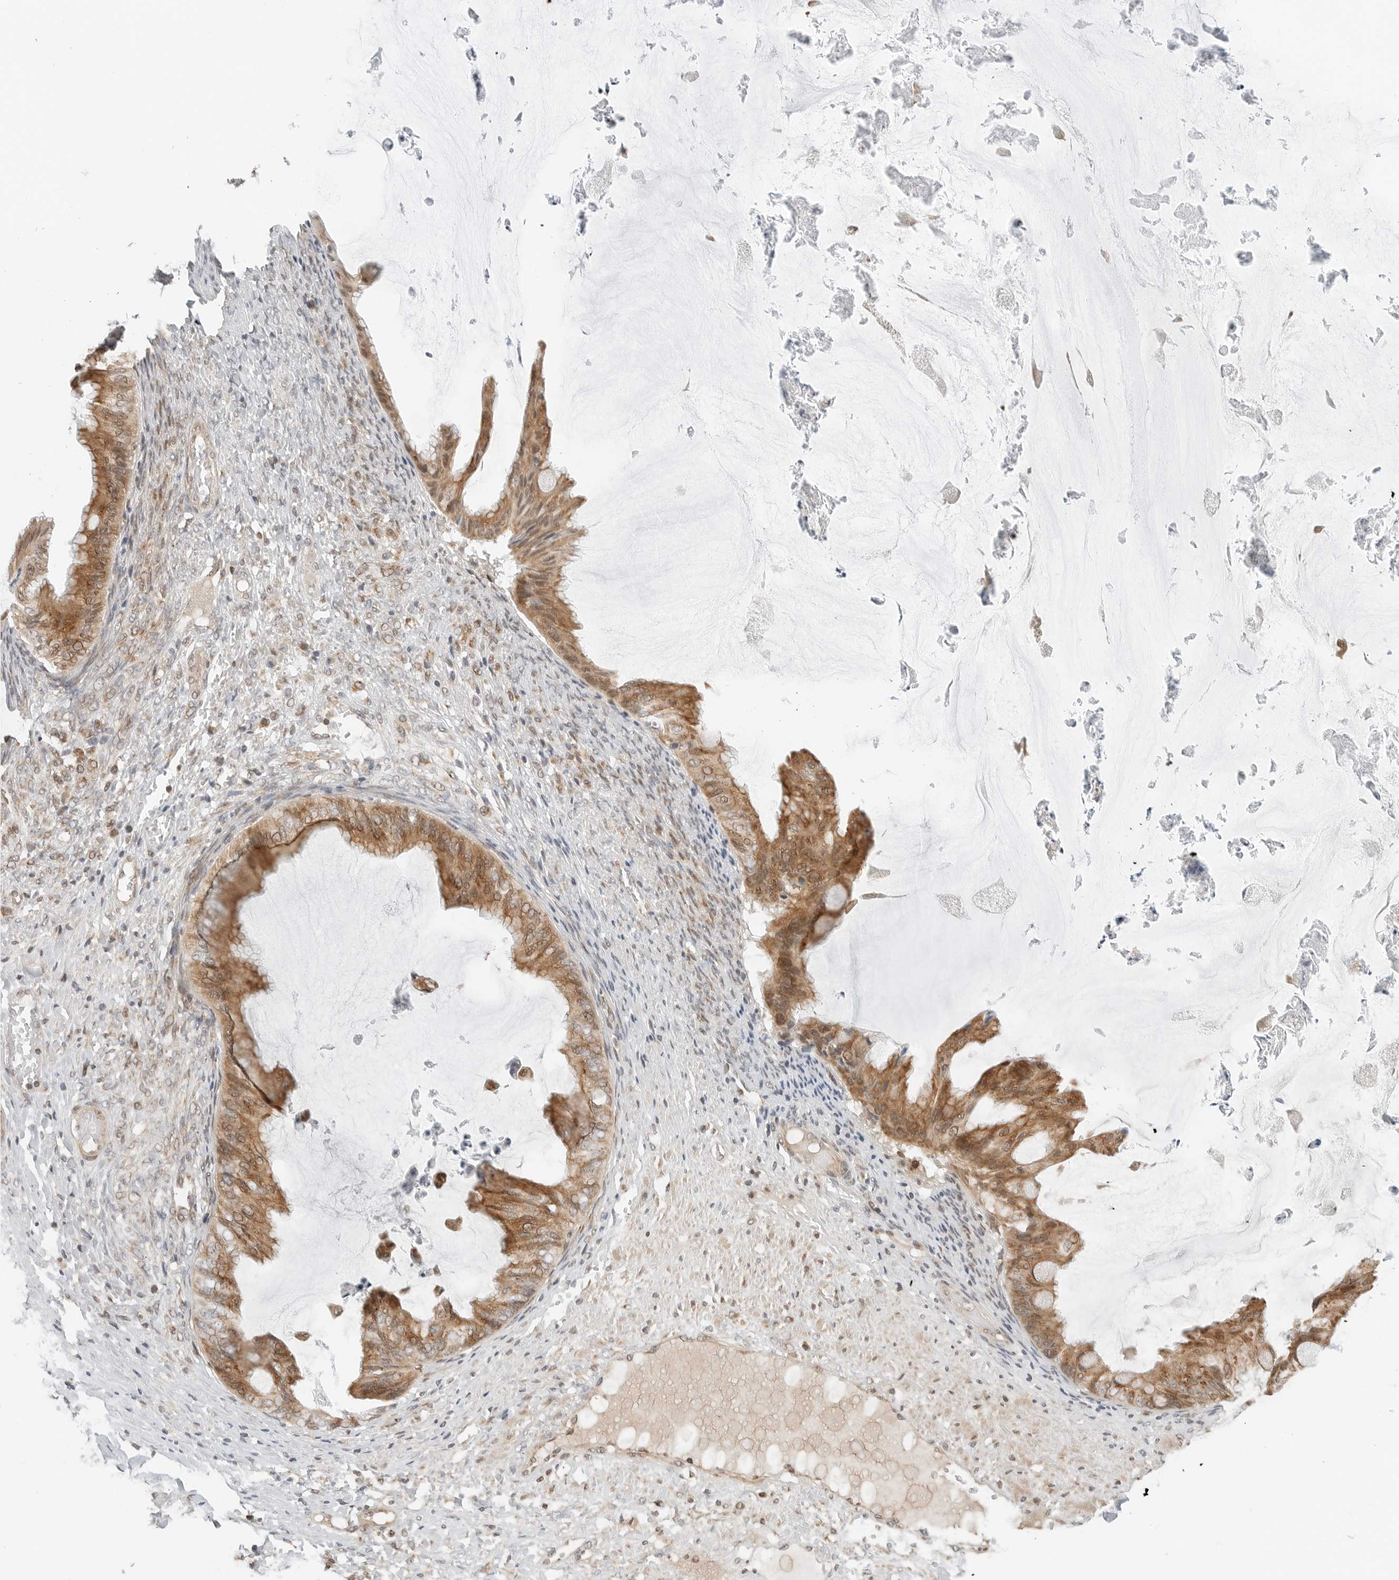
{"staining": {"intensity": "moderate", "quantity": ">75%", "location": "cytoplasmic/membranous"}, "tissue": "ovarian cancer", "cell_type": "Tumor cells", "image_type": "cancer", "snomed": [{"axis": "morphology", "description": "Cystadenocarcinoma, mucinous, NOS"}, {"axis": "topography", "description": "Ovary"}], "caption": "Tumor cells show moderate cytoplasmic/membranous expression in approximately >75% of cells in ovarian cancer. The staining was performed using DAB, with brown indicating positive protein expression. Nuclei are stained blue with hematoxylin.", "gene": "DYRK4", "patient": {"sex": "female", "age": 61}}